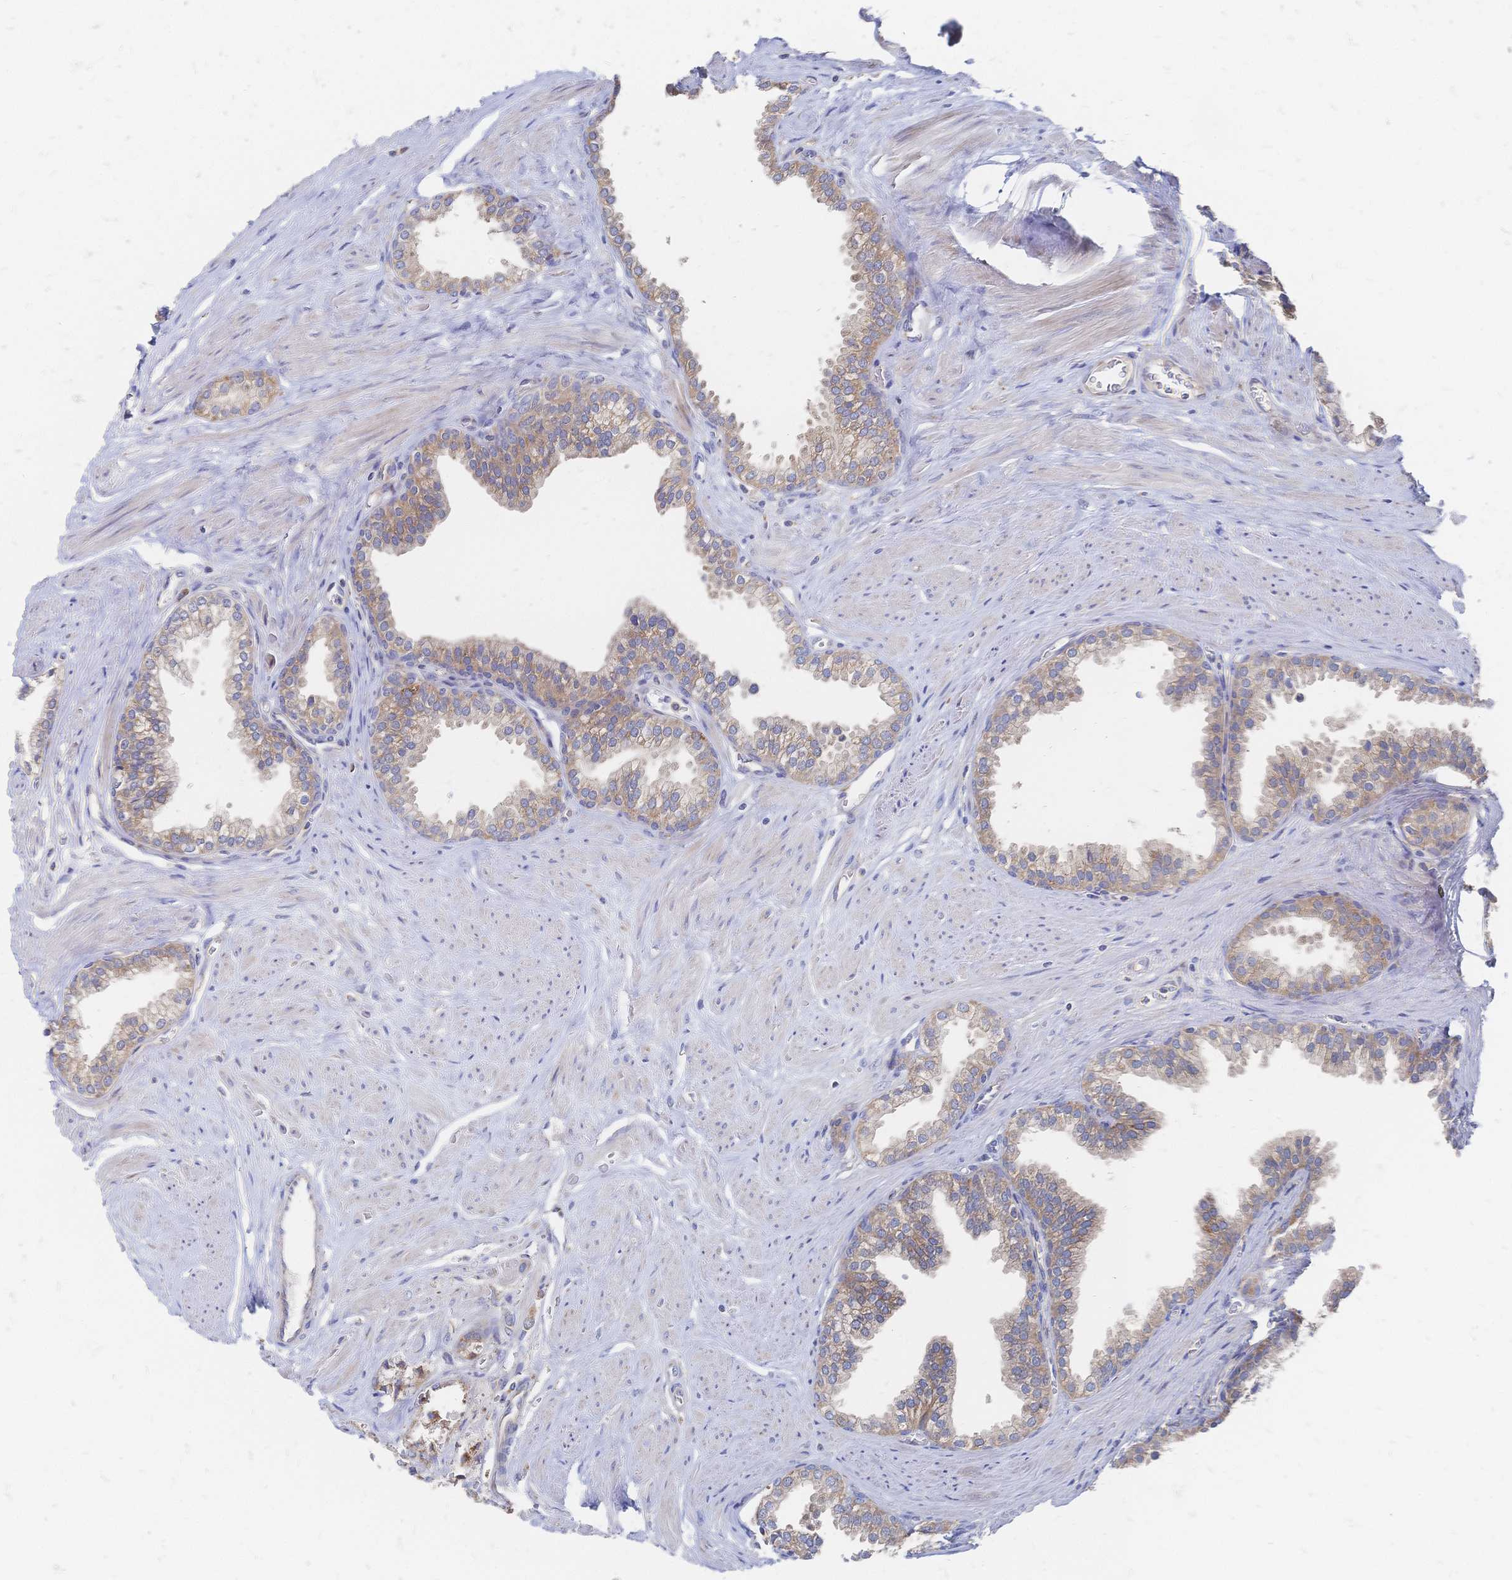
{"staining": {"intensity": "moderate", "quantity": ">75%", "location": "cytoplasmic/membranous"}, "tissue": "prostate", "cell_type": "Glandular cells", "image_type": "normal", "snomed": [{"axis": "morphology", "description": "Normal tissue, NOS"}, {"axis": "topography", "description": "Prostate"}, {"axis": "topography", "description": "Peripheral nerve tissue"}], "caption": "Glandular cells display moderate cytoplasmic/membranous expression in approximately >75% of cells in benign prostate.", "gene": "SORBS1", "patient": {"sex": "male", "age": 55}}